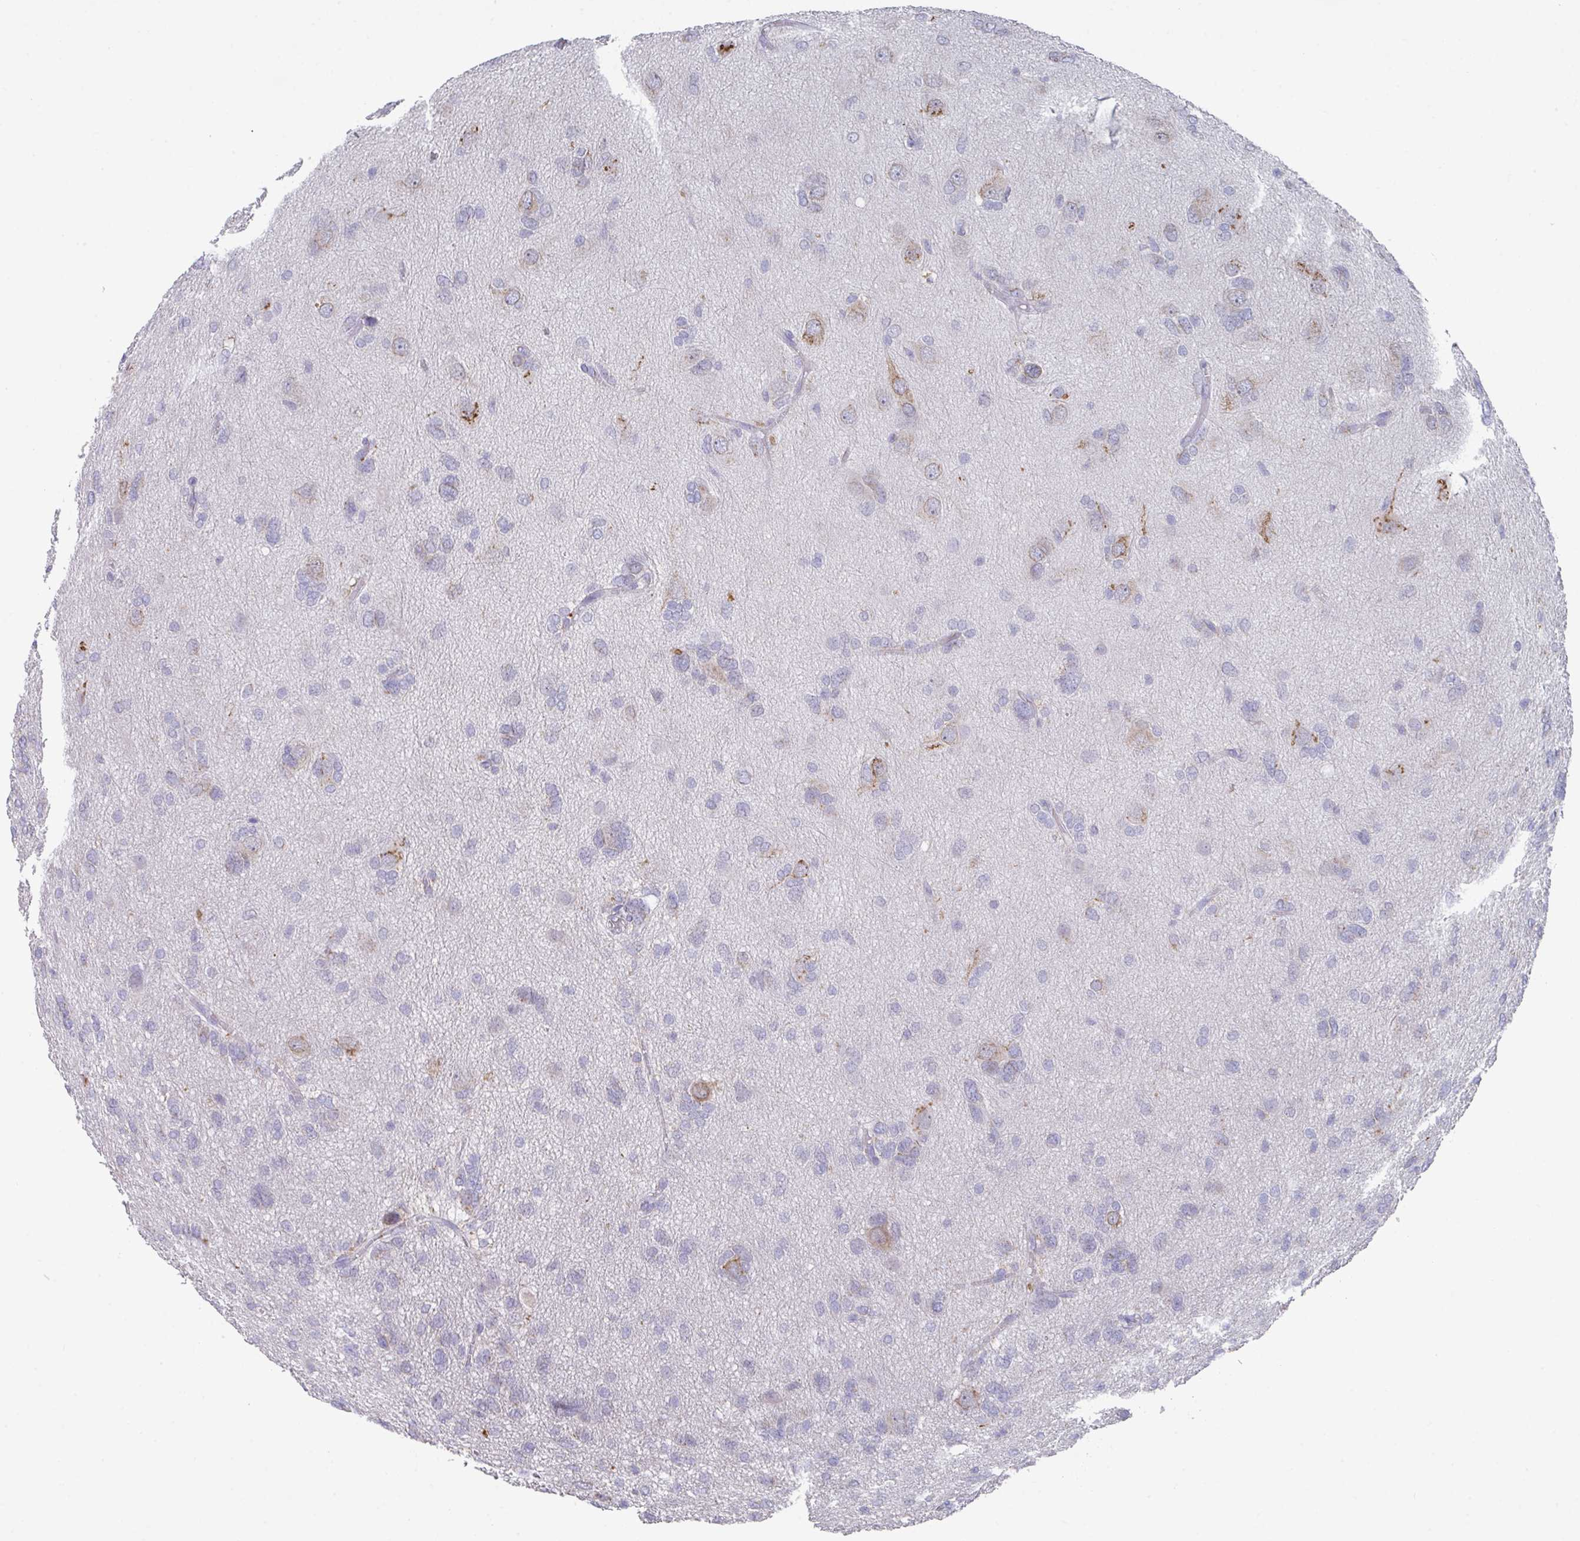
{"staining": {"intensity": "moderate", "quantity": "<25%", "location": "cytoplasmic/membranous"}, "tissue": "glioma", "cell_type": "Tumor cells", "image_type": "cancer", "snomed": [{"axis": "morphology", "description": "Glioma, malignant, High grade"}, {"axis": "topography", "description": "Brain"}], "caption": "A high-resolution photomicrograph shows immunohistochemistry (IHC) staining of malignant glioma (high-grade), which shows moderate cytoplasmic/membranous expression in approximately <25% of tumor cells.", "gene": "VKORC1L1", "patient": {"sex": "female", "age": 59}}